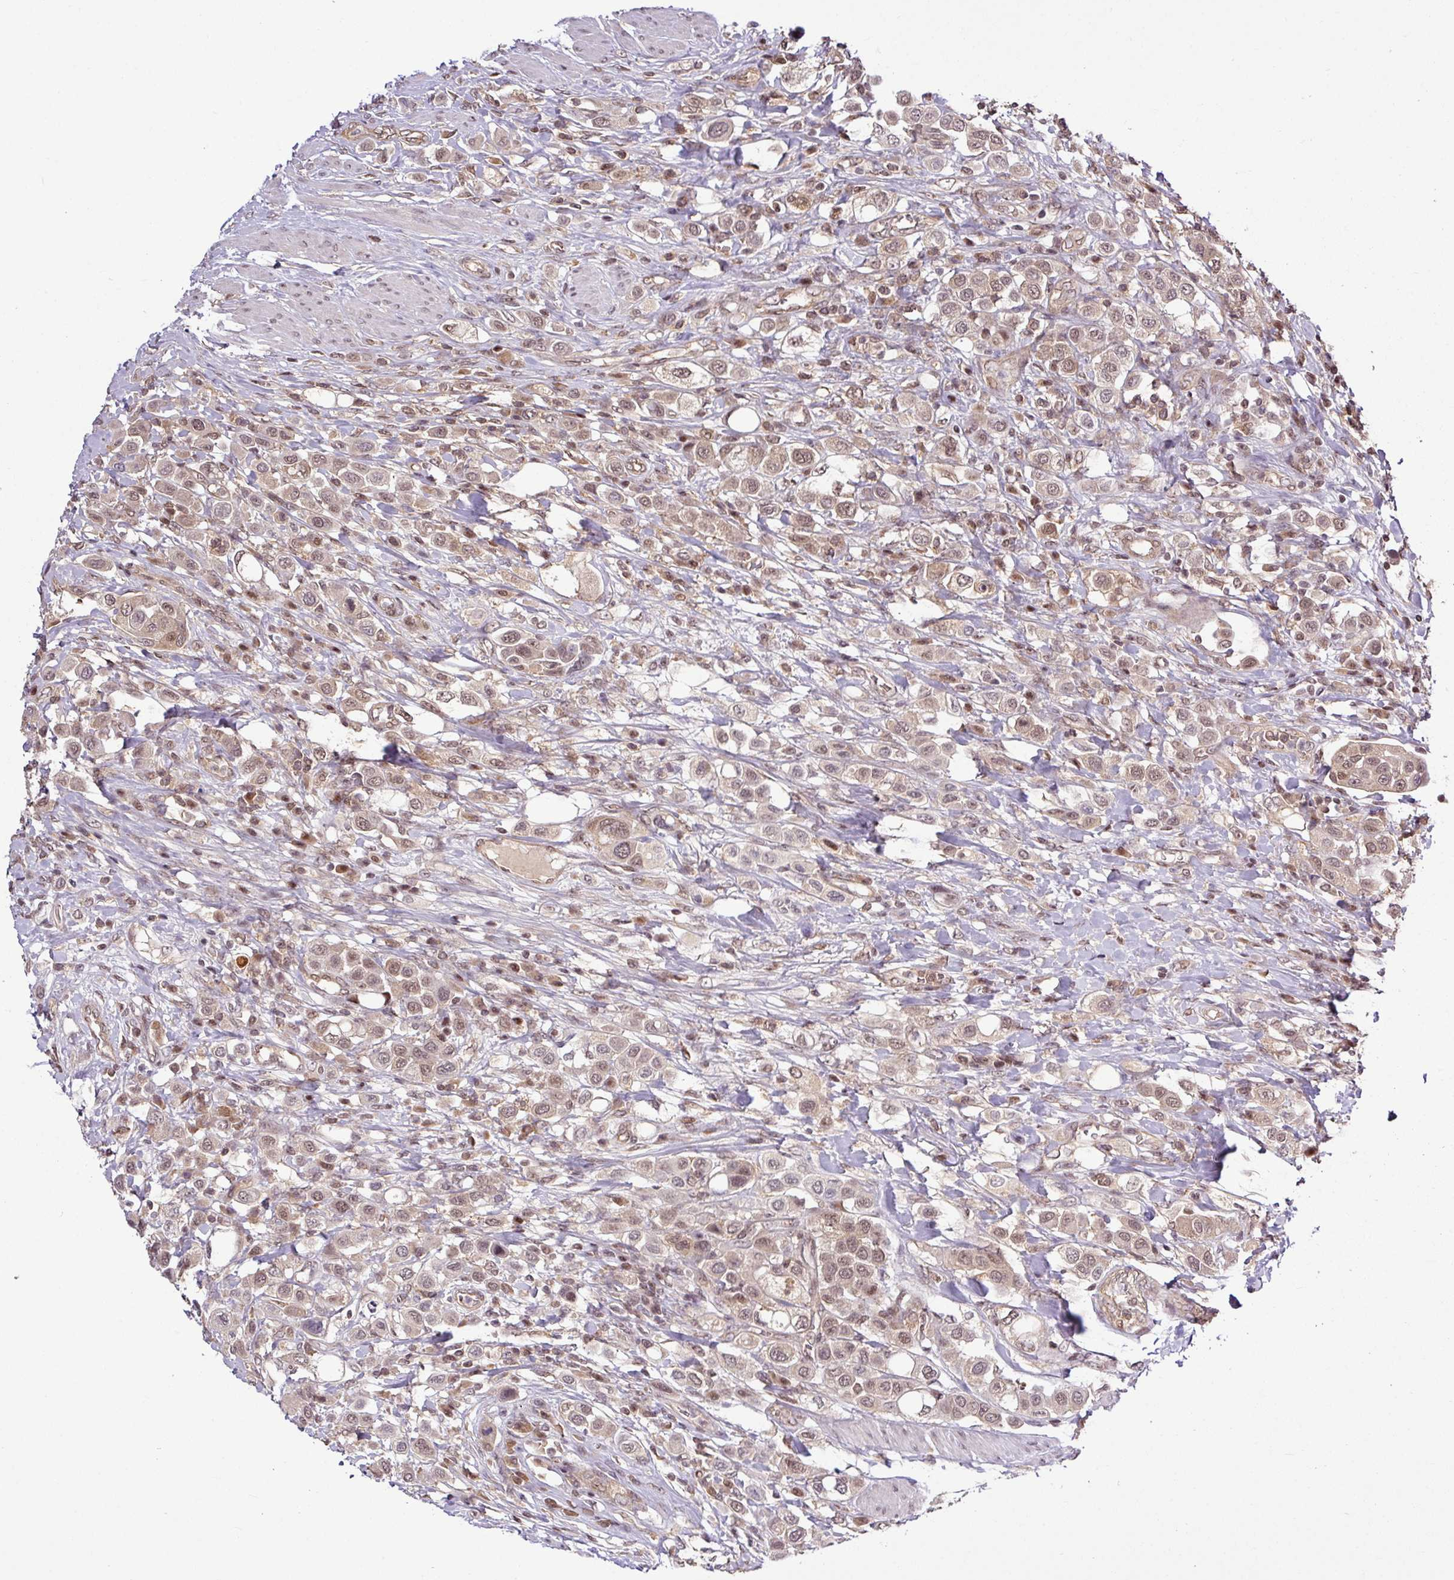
{"staining": {"intensity": "moderate", "quantity": ">75%", "location": "nuclear"}, "tissue": "urothelial cancer", "cell_type": "Tumor cells", "image_type": "cancer", "snomed": [{"axis": "morphology", "description": "Urothelial carcinoma, High grade"}, {"axis": "topography", "description": "Urinary bladder"}], "caption": "Immunohistochemistry (IHC) (DAB (3,3'-diaminobenzidine)) staining of urothelial cancer displays moderate nuclear protein expression in approximately >75% of tumor cells.", "gene": "ITPKC", "patient": {"sex": "male", "age": 50}}